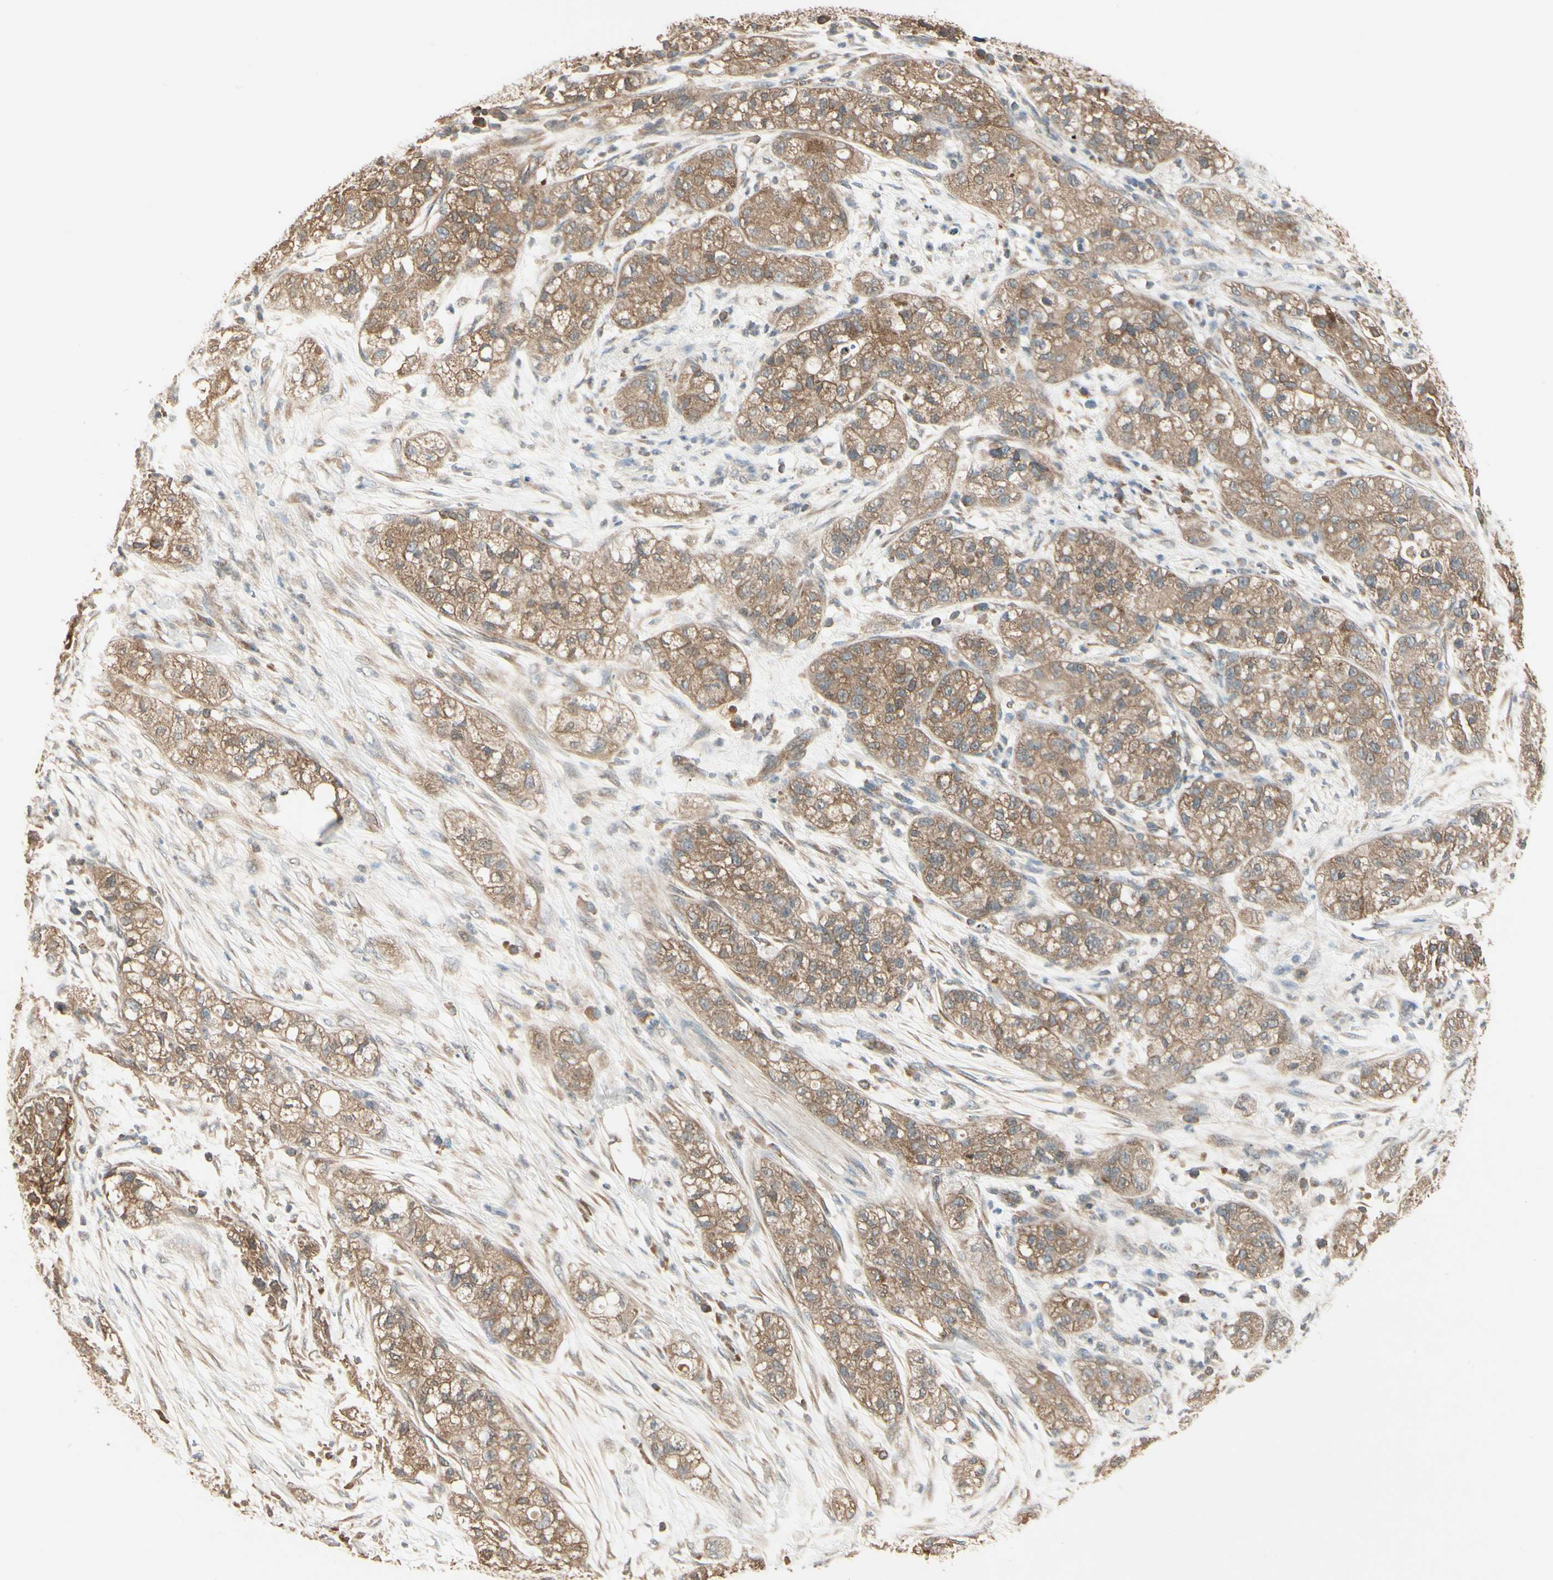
{"staining": {"intensity": "moderate", "quantity": ">75%", "location": "cytoplasmic/membranous"}, "tissue": "pancreatic cancer", "cell_type": "Tumor cells", "image_type": "cancer", "snomed": [{"axis": "morphology", "description": "Adenocarcinoma, NOS"}, {"axis": "topography", "description": "Pancreas"}], "caption": "This is a histology image of IHC staining of pancreatic cancer, which shows moderate expression in the cytoplasmic/membranous of tumor cells.", "gene": "CCT7", "patient": {"sex": "female", "age": 78}}